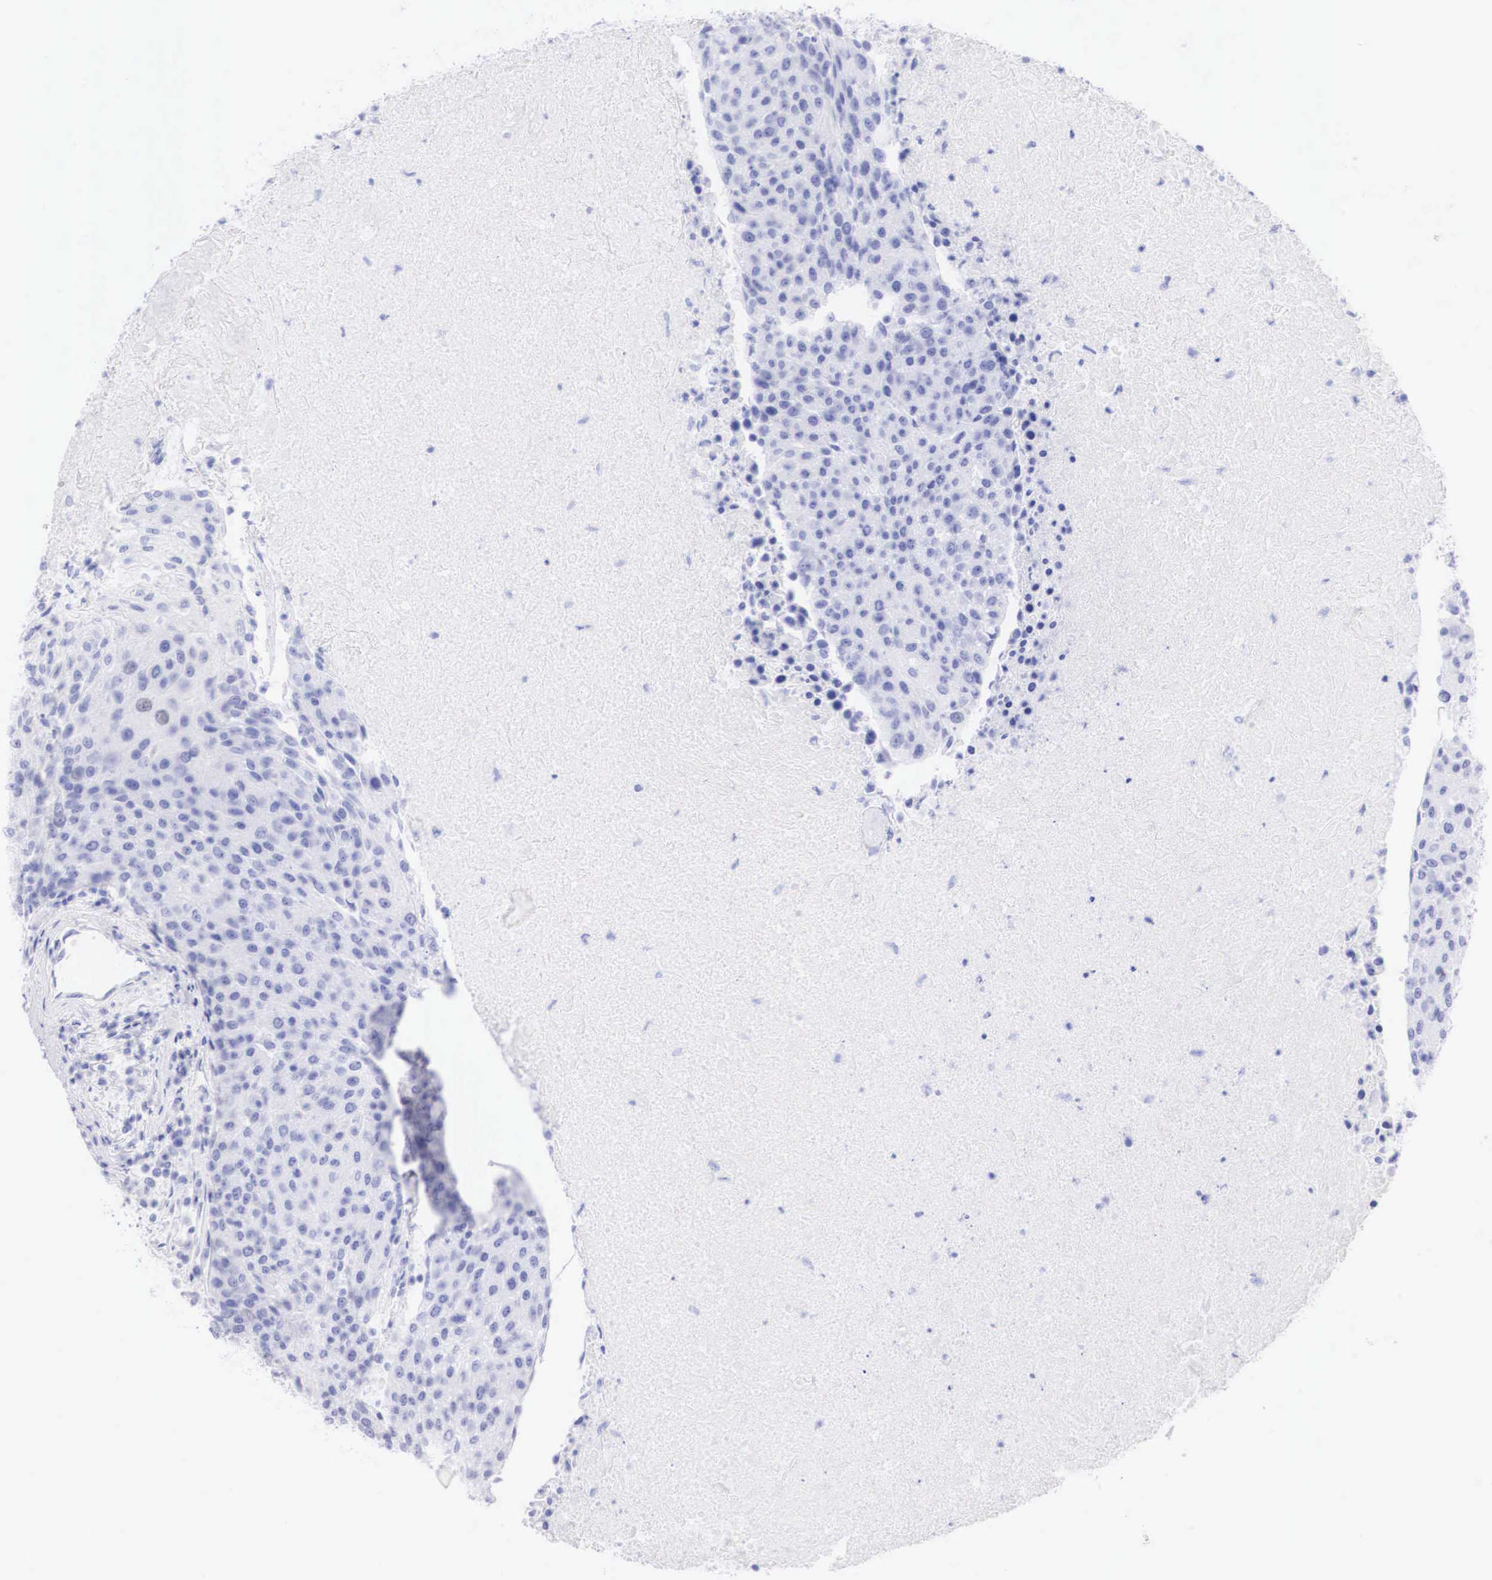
{"staining": {"intensity": "negative", "quantity": "none", "location": "none"}, "tissue": "urothelial cancer", "cell_type": "Tumor cells", "image_type": "cancer", "snomed": [{"axis": "morphology", "description": "Urothelial carcinoma, High grade"}, {"axis": "topography", "description": "Urinary bladder"}], "caption": "A photomicrograph of human high-grade urothelial carcinoma is negative for staining in tumor cells.", "gene": "TYR", "patient": {"sex": "female", "age": 85}}